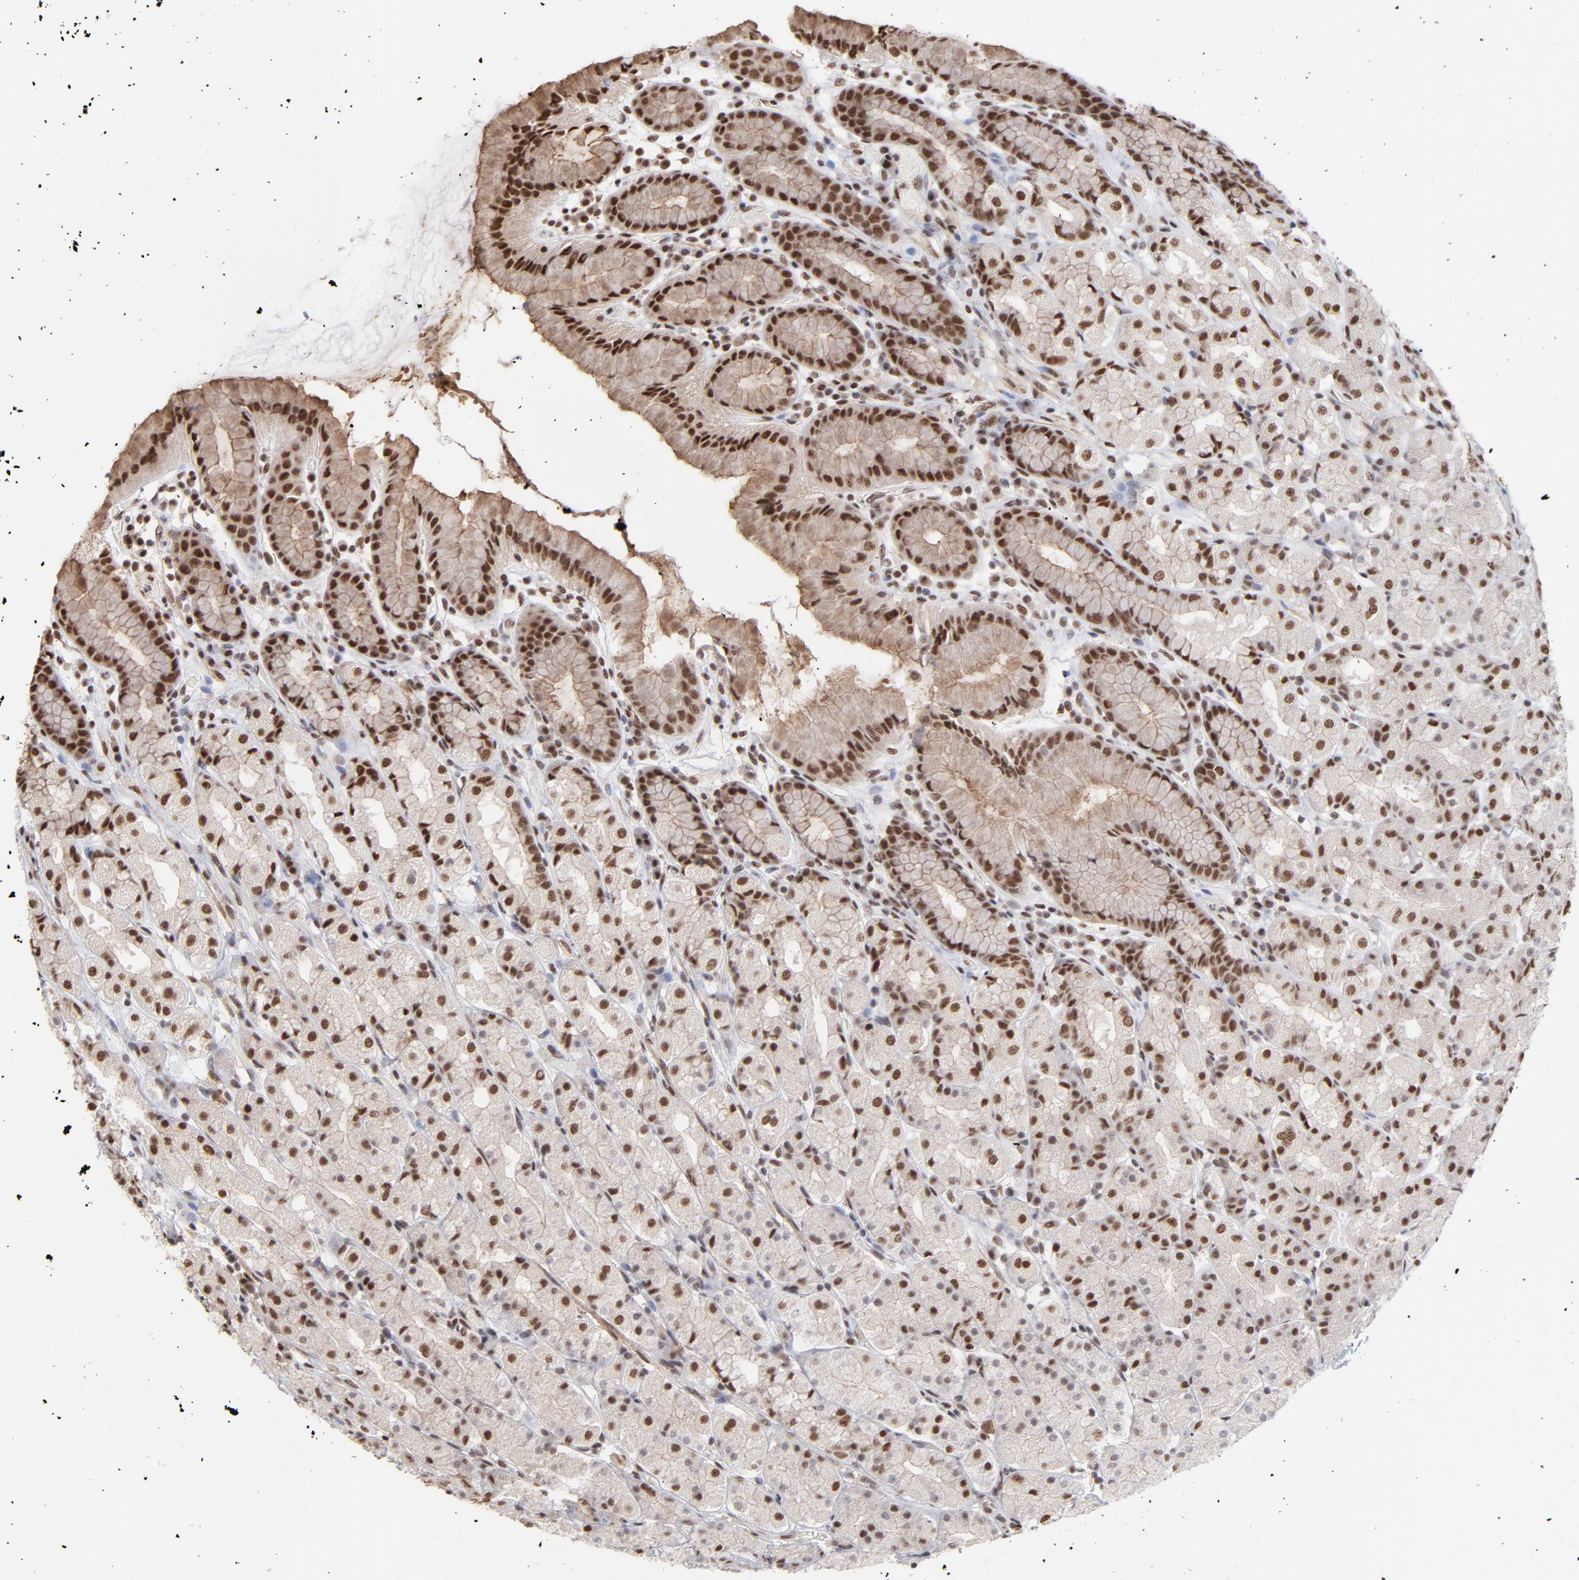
{"staining": {"intensity": "strong", "quantity": ">75%", "location": "cytoplasmic/membranous,nuclear"}, "tissue": "stomach", "cell_type": "Glandular cells", "image_type": "normal", "snomed": [{"axis": "morphology", "description": "Normal tissue, NOS"}, {"axis": "topography", "description": "Stomach, upper"}], "caption": "Protein staining displays strong cytoplasmic/membranous,nuclear staining in approximately >75% of glandular cells in unremarkable stomach. Nuclei are stained in blue.", "gene": "ZNF3", "patient": {"sex": "male", "age": 68}}